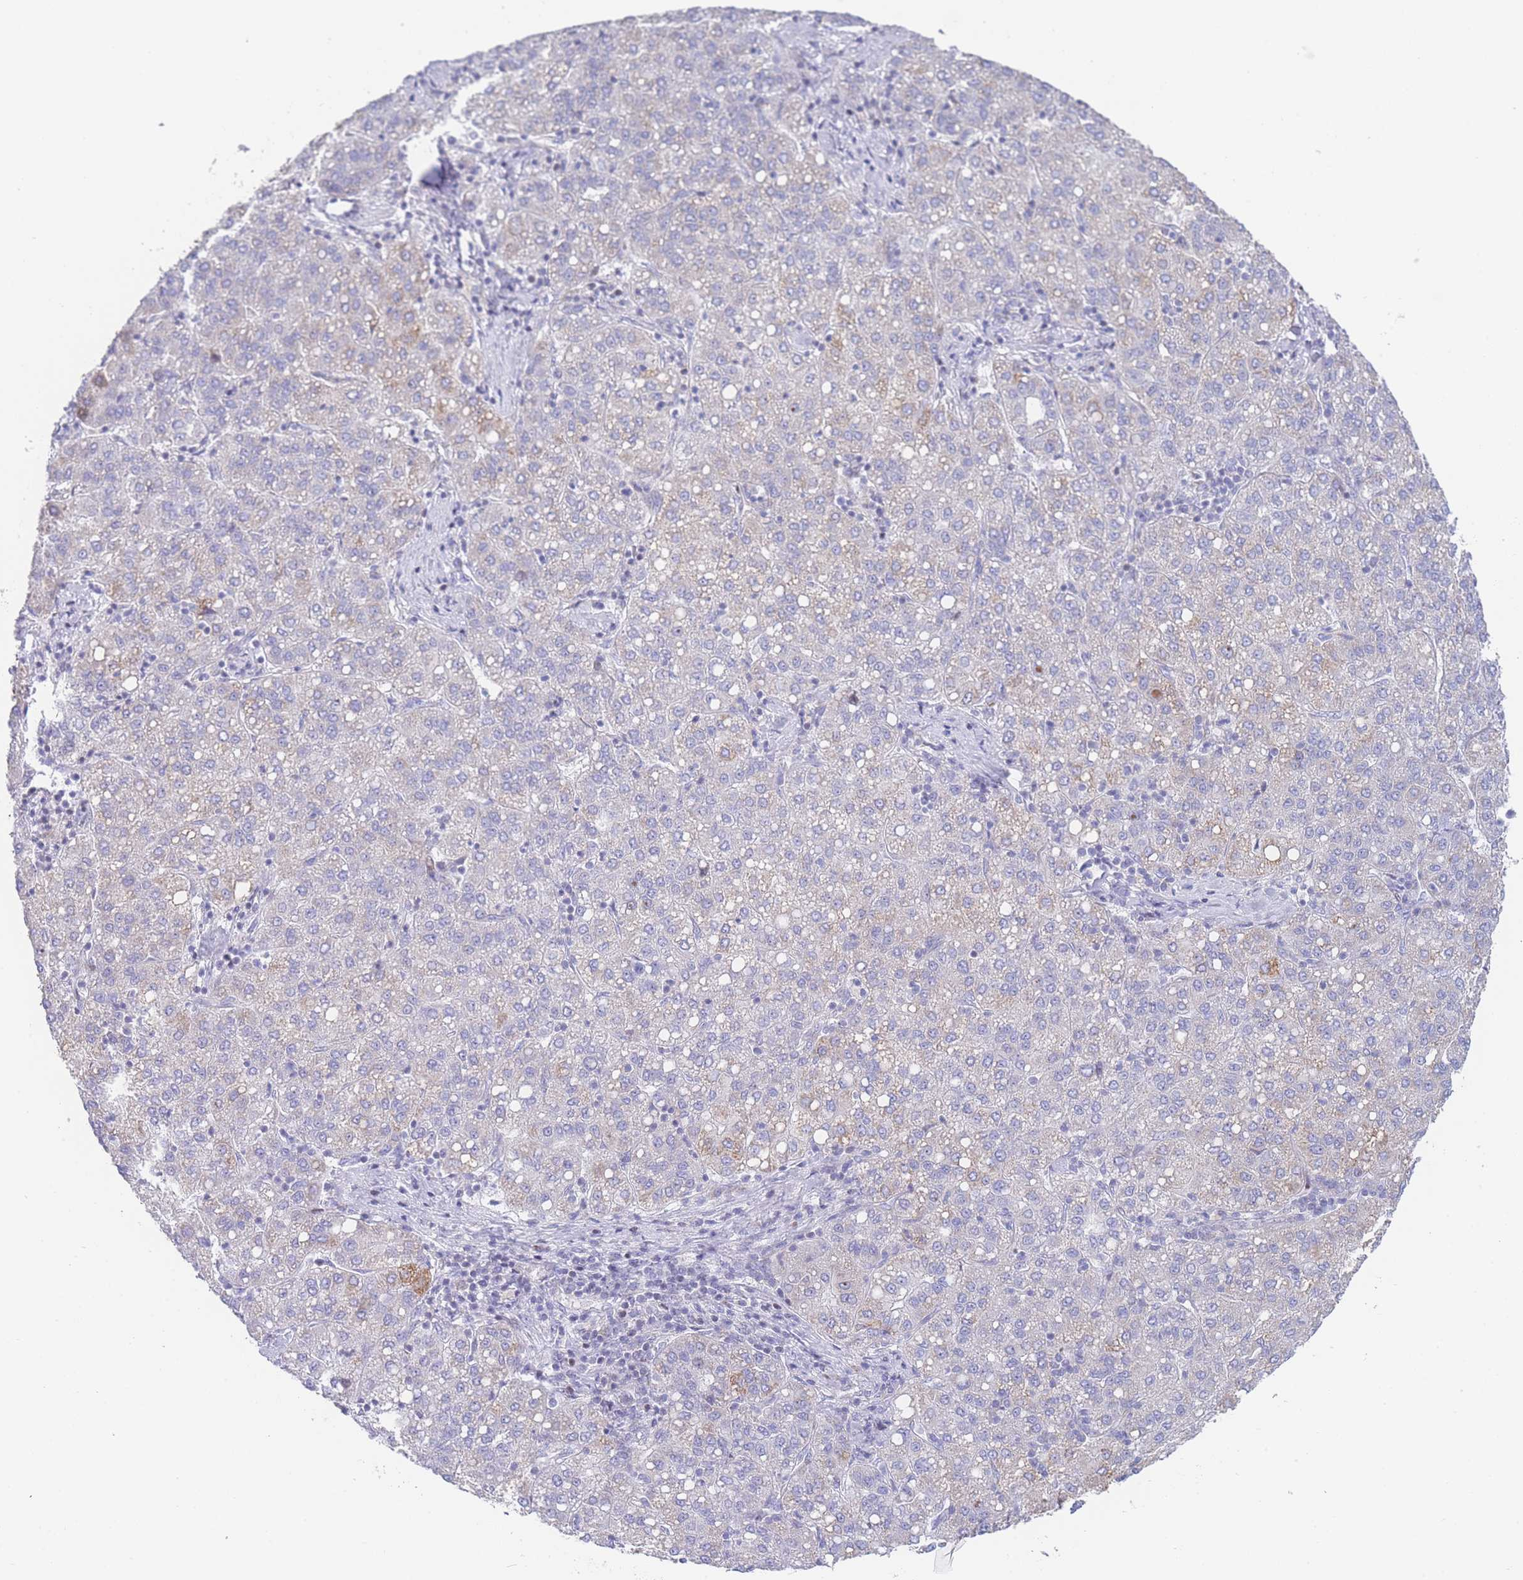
{"staining": {"intensity": "moderate", "quantity": "<25%", "location": "cytoplasmic/membranous"}, "tissue": "liver cancer", "cell_type": "Tumor cells", "image_type": "cancer", "snomed": [{"axis": "morphology", "description": "Carcinoma, Hepatocellular, NOS"}, {"axis": "topography", "description": "Liver"}], "caption": "Liver hepatocellular carcinoma was stained to show a protein in brown. There is low levels of moderate cytoplasmic/membranous positivity in approximately <25% of tumor cells. Nuclei are stained in blue.", "gene": "GPAM", "patient": {"sex": "male", "age": 65}}